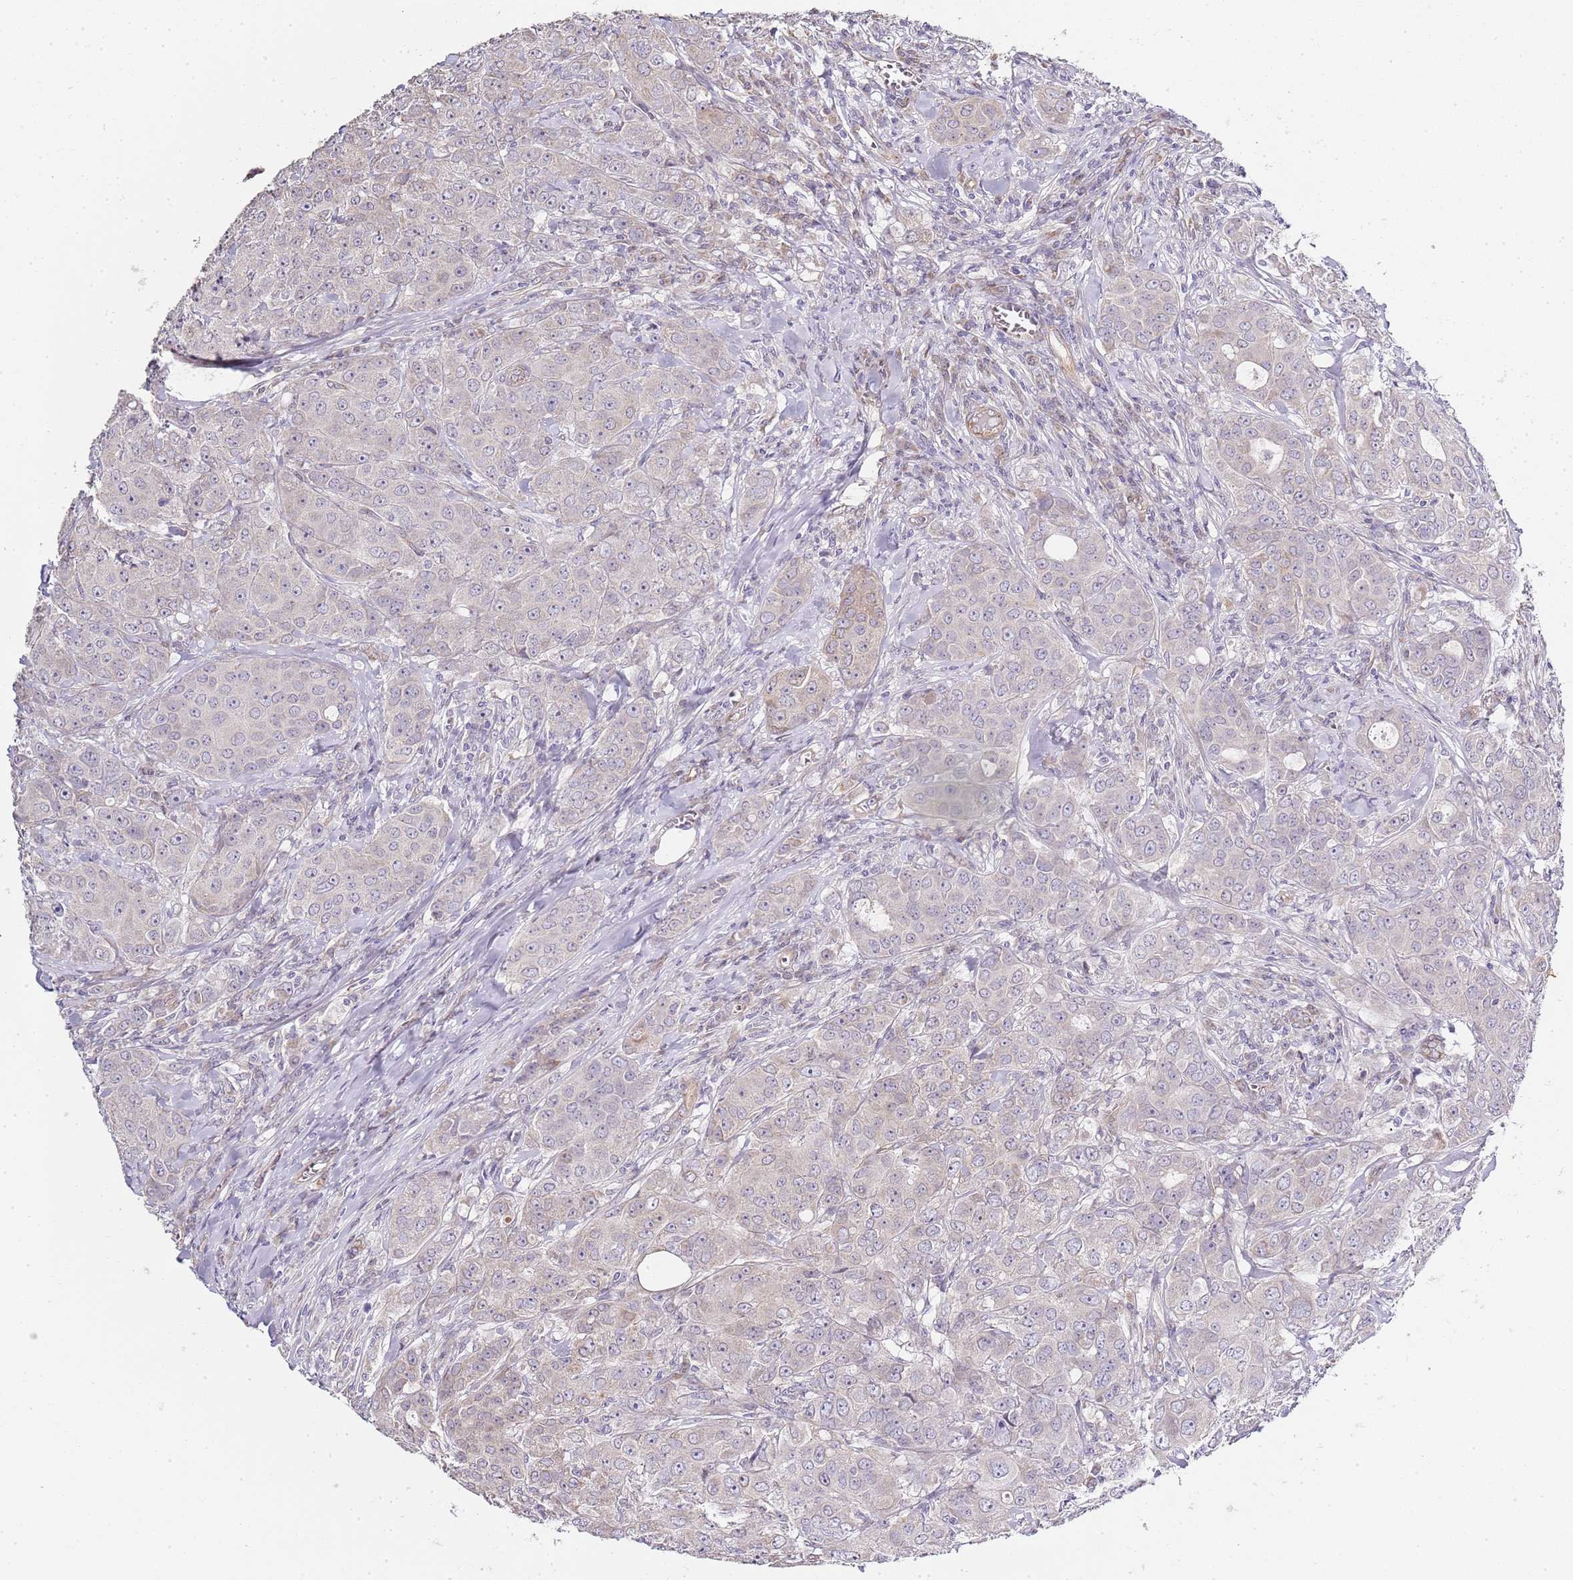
{"staining": {"intensity": "weak", "quantity": "<25%", "location": "cytoplasmic/membranous"}, "tissue": "breast cancer", "cell_type": "Tumor cells", "image_type": "cancer", "snomed": [{"axis": "morphology", "description": "Duct carcinoma"}, {"axis": "topography", "description": "Breast"}], "caption": "An IHC histopathology image of breast cancer is shown. There is no staining in tumor cells of breast cancer.", "gene": "TBC1D9", "patient": {"sex": "female", "age": 43}}